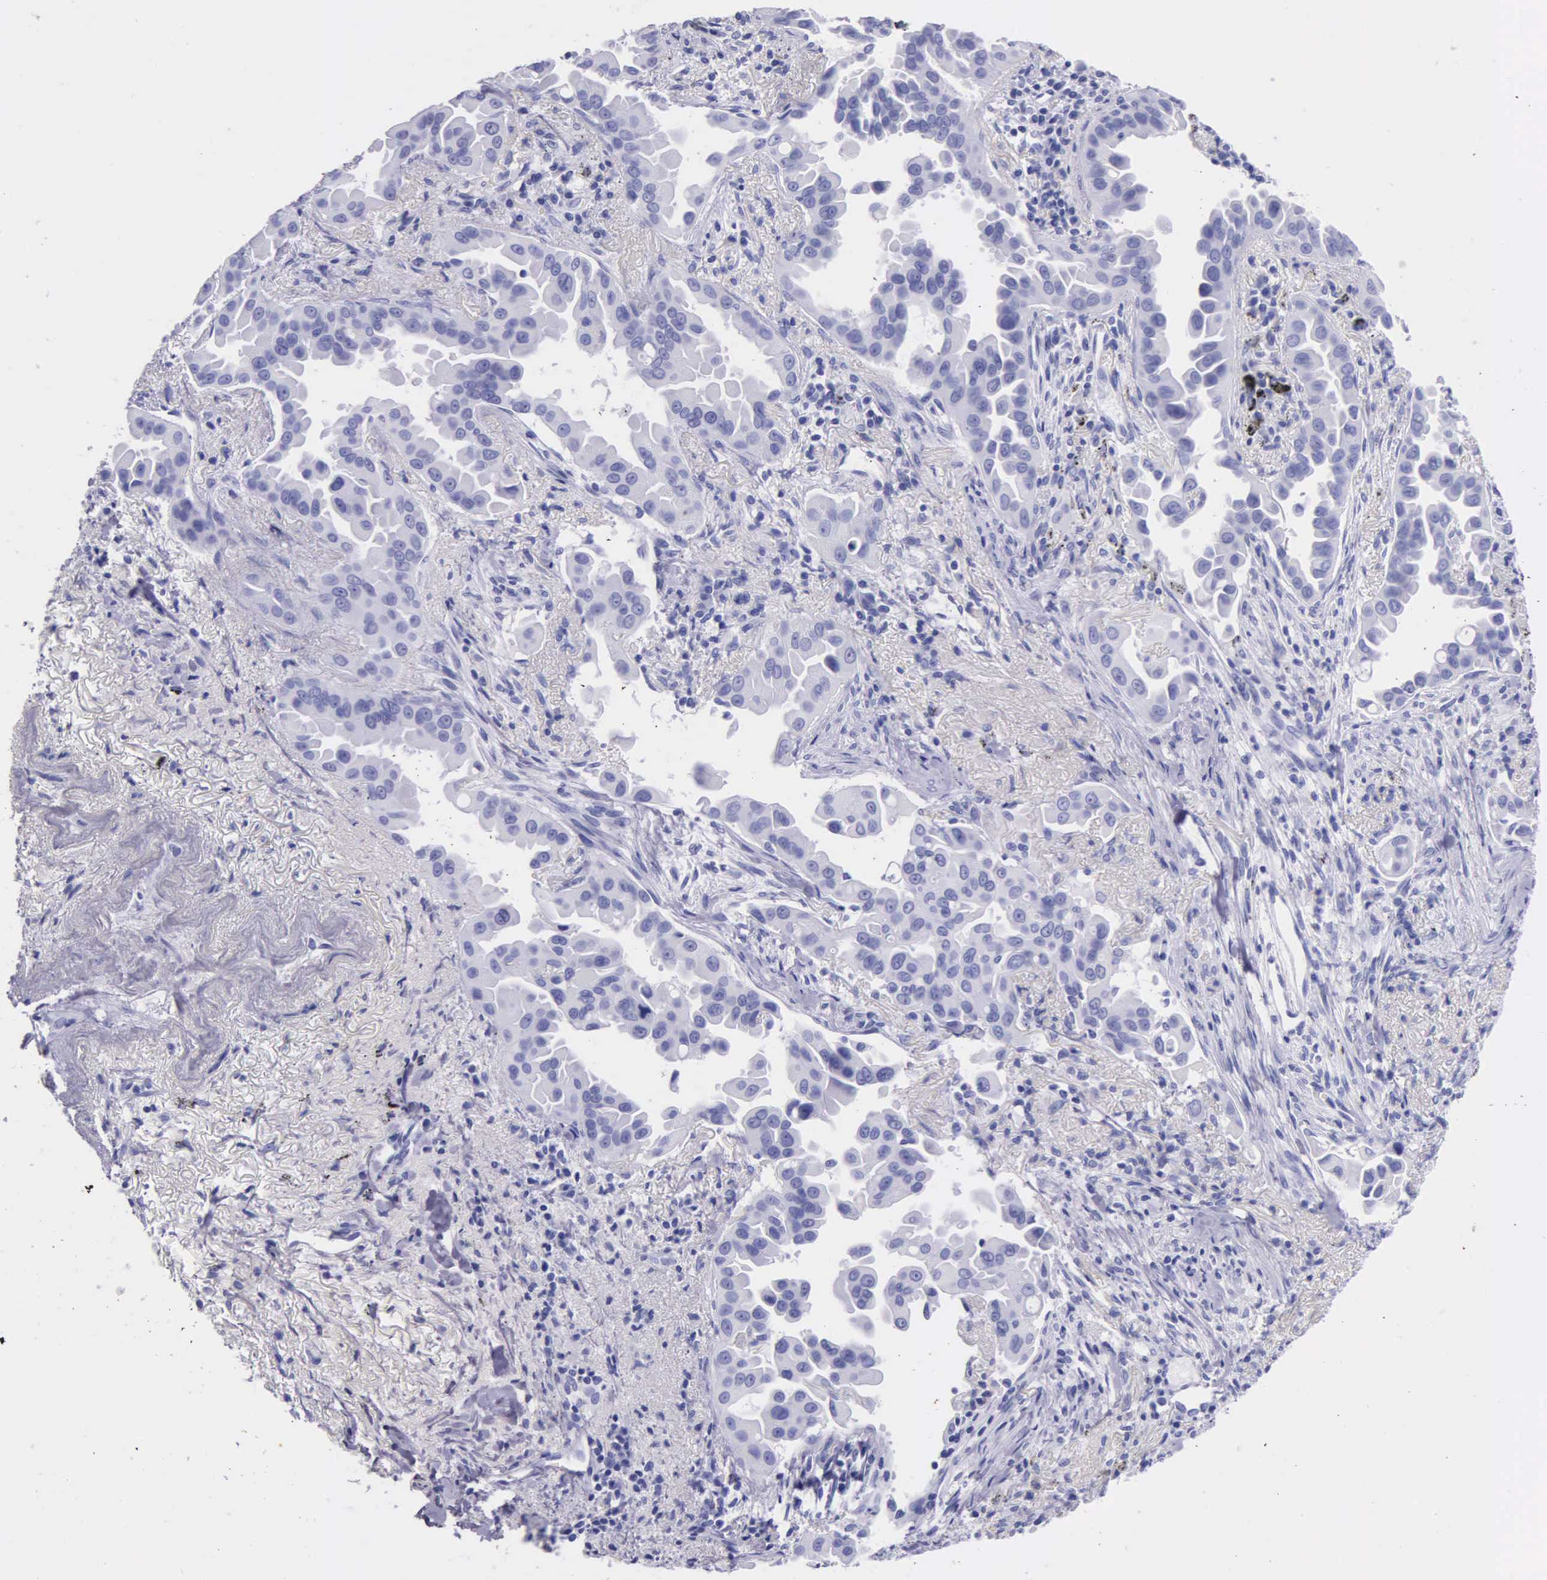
{"staining": {"intensity": "negative", "quantity": "none", "location": "none"}, "tissue": "lung cancer", "cell_type": "Tumor cells", "image_type": "cancer", "snomed": [{"axis": "morphology", "description": "Adenocarcinoma, NOS"}, {"axis": "topography", "description": "Lung"}], "caption": "A histopathology image of human lung adenocarcinoma is negative for staining in tumor cells.", "gene": "KLK3", "patient": {"sex": "male", "age": 68}}